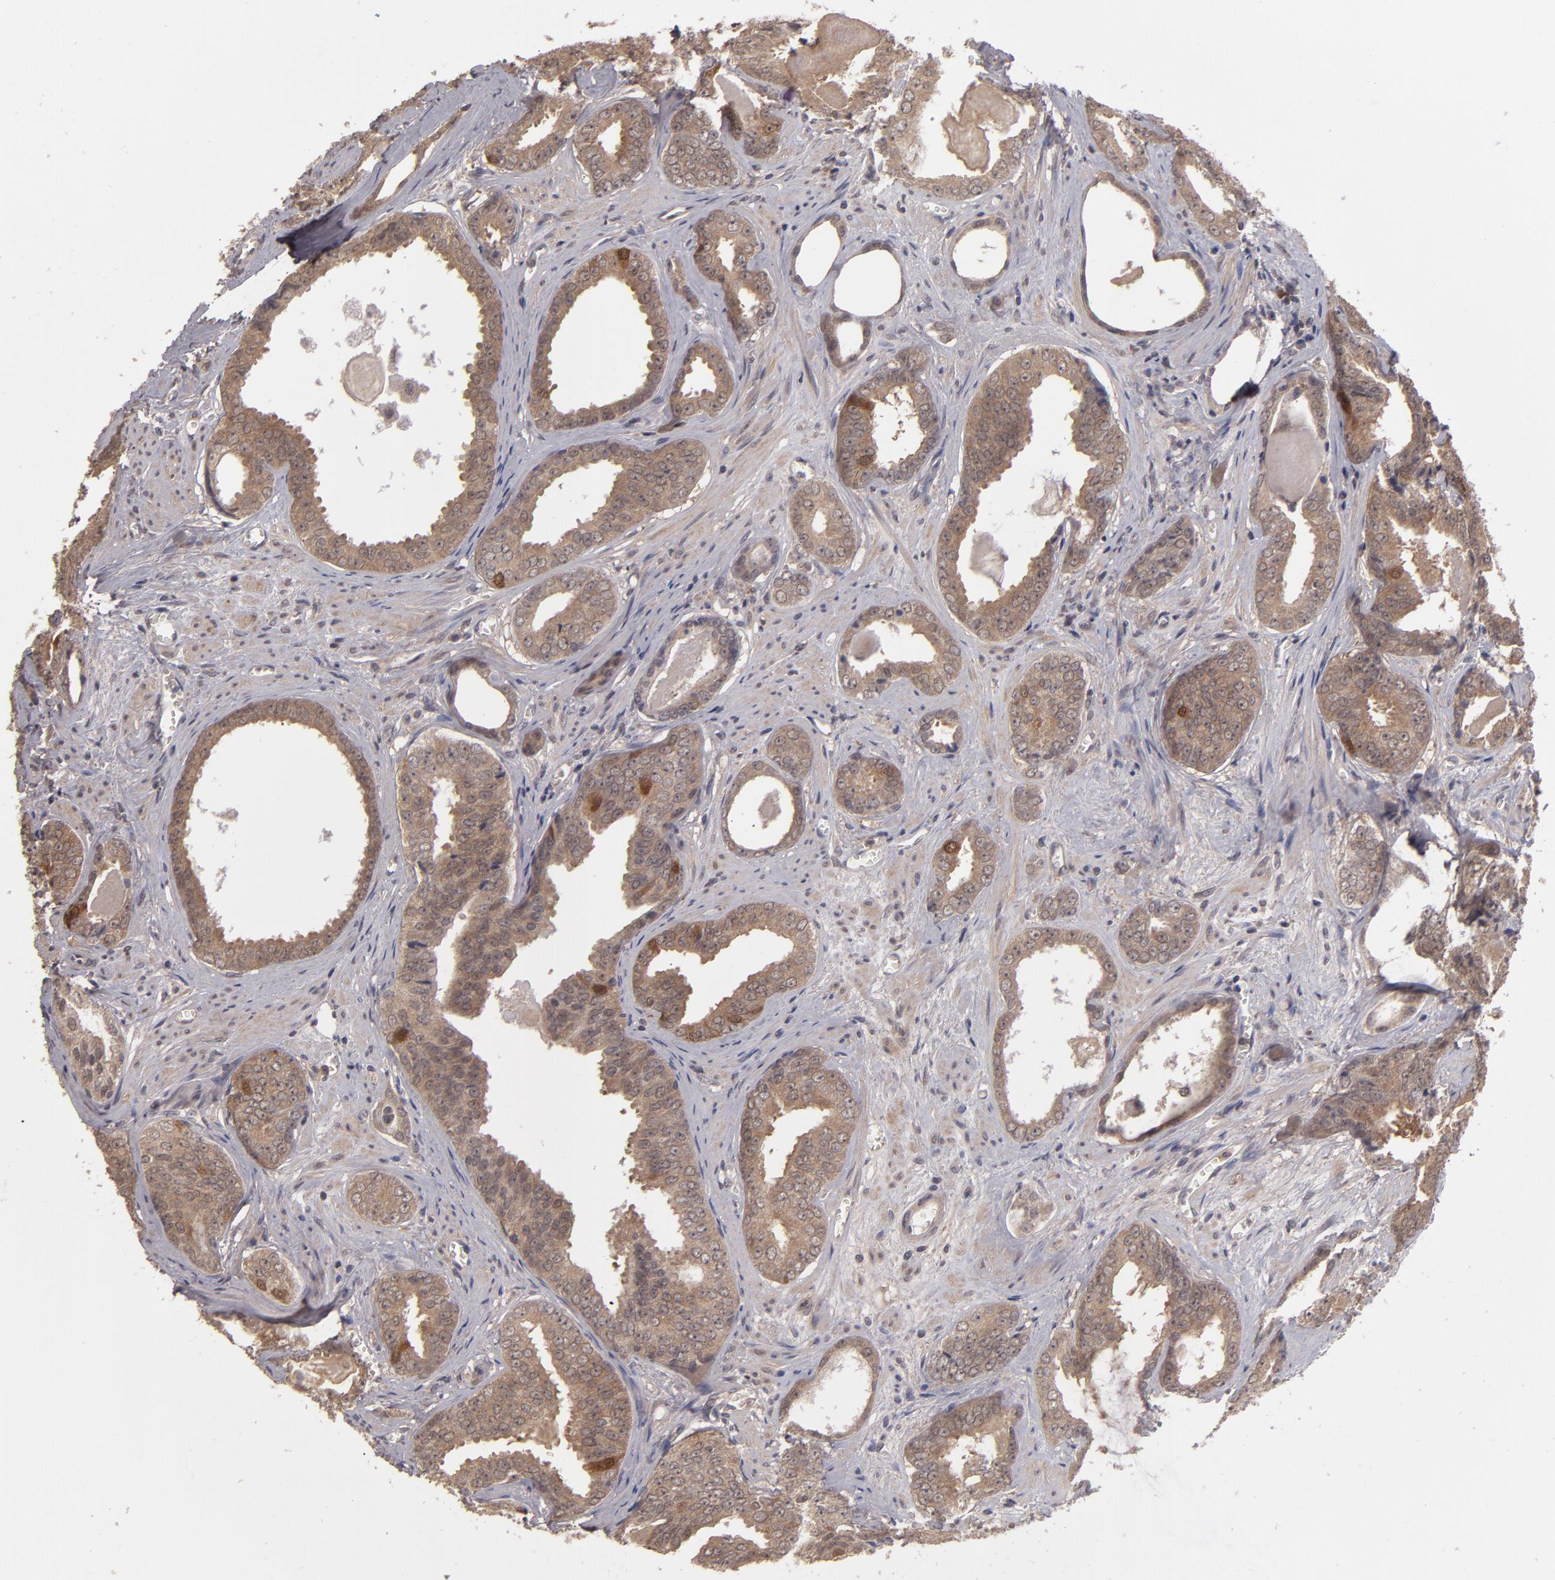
{"staining": {"intensity": "moderate", "quantity": ">75%", "location": "cytoplasmic/membranous"}, "tissue": "prostate cancer", "cell_type": "Tumor cells", "image_type": "cancer", "snomed": [{"axis": "morphology", "description": "Adenocarcinoma, Medium grade"}, {"axis": "topography", "description": "Prostate"}], "caption": "Immunohistochemical staining of prostate cancer reveals moderate cytoplasmic/membranous protein expression in approximately >75% of tumor cells.", "gene": "TYMS", "patient": {"sex": "male", "age": 79}}